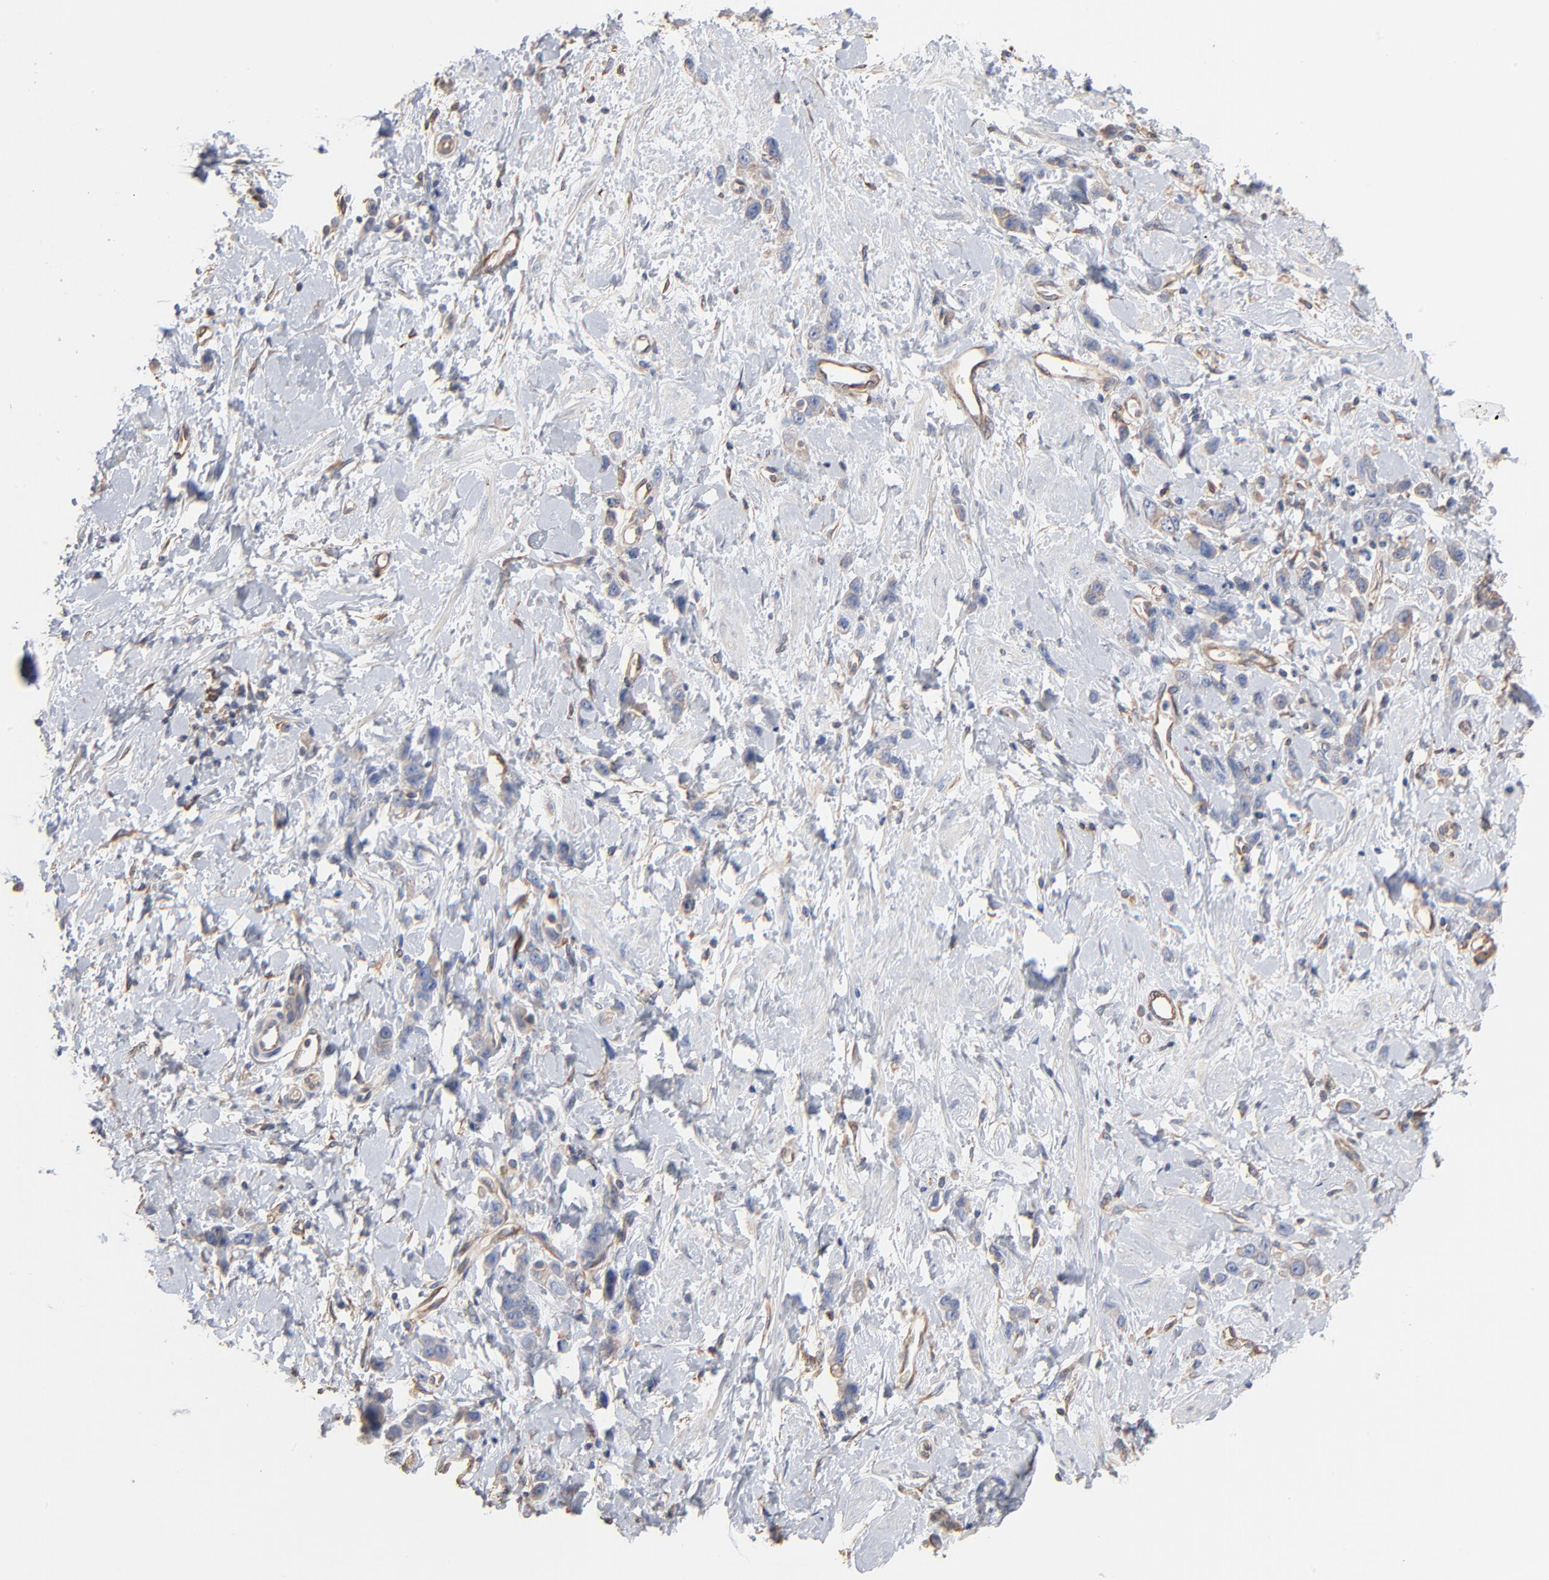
{"staining": {"intensity": "negative", "quantity": "none", "location": "none"}, "tissue": "stomach cancer", "cell_type": "Tumor cells", "image_type": "cancer", "snomed": [{"axis": "morphology", "description": "Normal tissue, NOS"}, {"axis": "morphology", "description": "Adenocarcinoma, NOS"}, {"axis": "topography", "description": "Stomach"}], "caption": "Adenocarcinoma (stomach) was stained to show a protein in brown. There is no significant staining in tumor cells. The staining is performed using DAB (3,3'-diaminobenzidine) brown chromogen with nuclei counter-stained in using hematoxylin.", "gene": "ABCD4", "patient": {"sex": "male", "age": 82}}